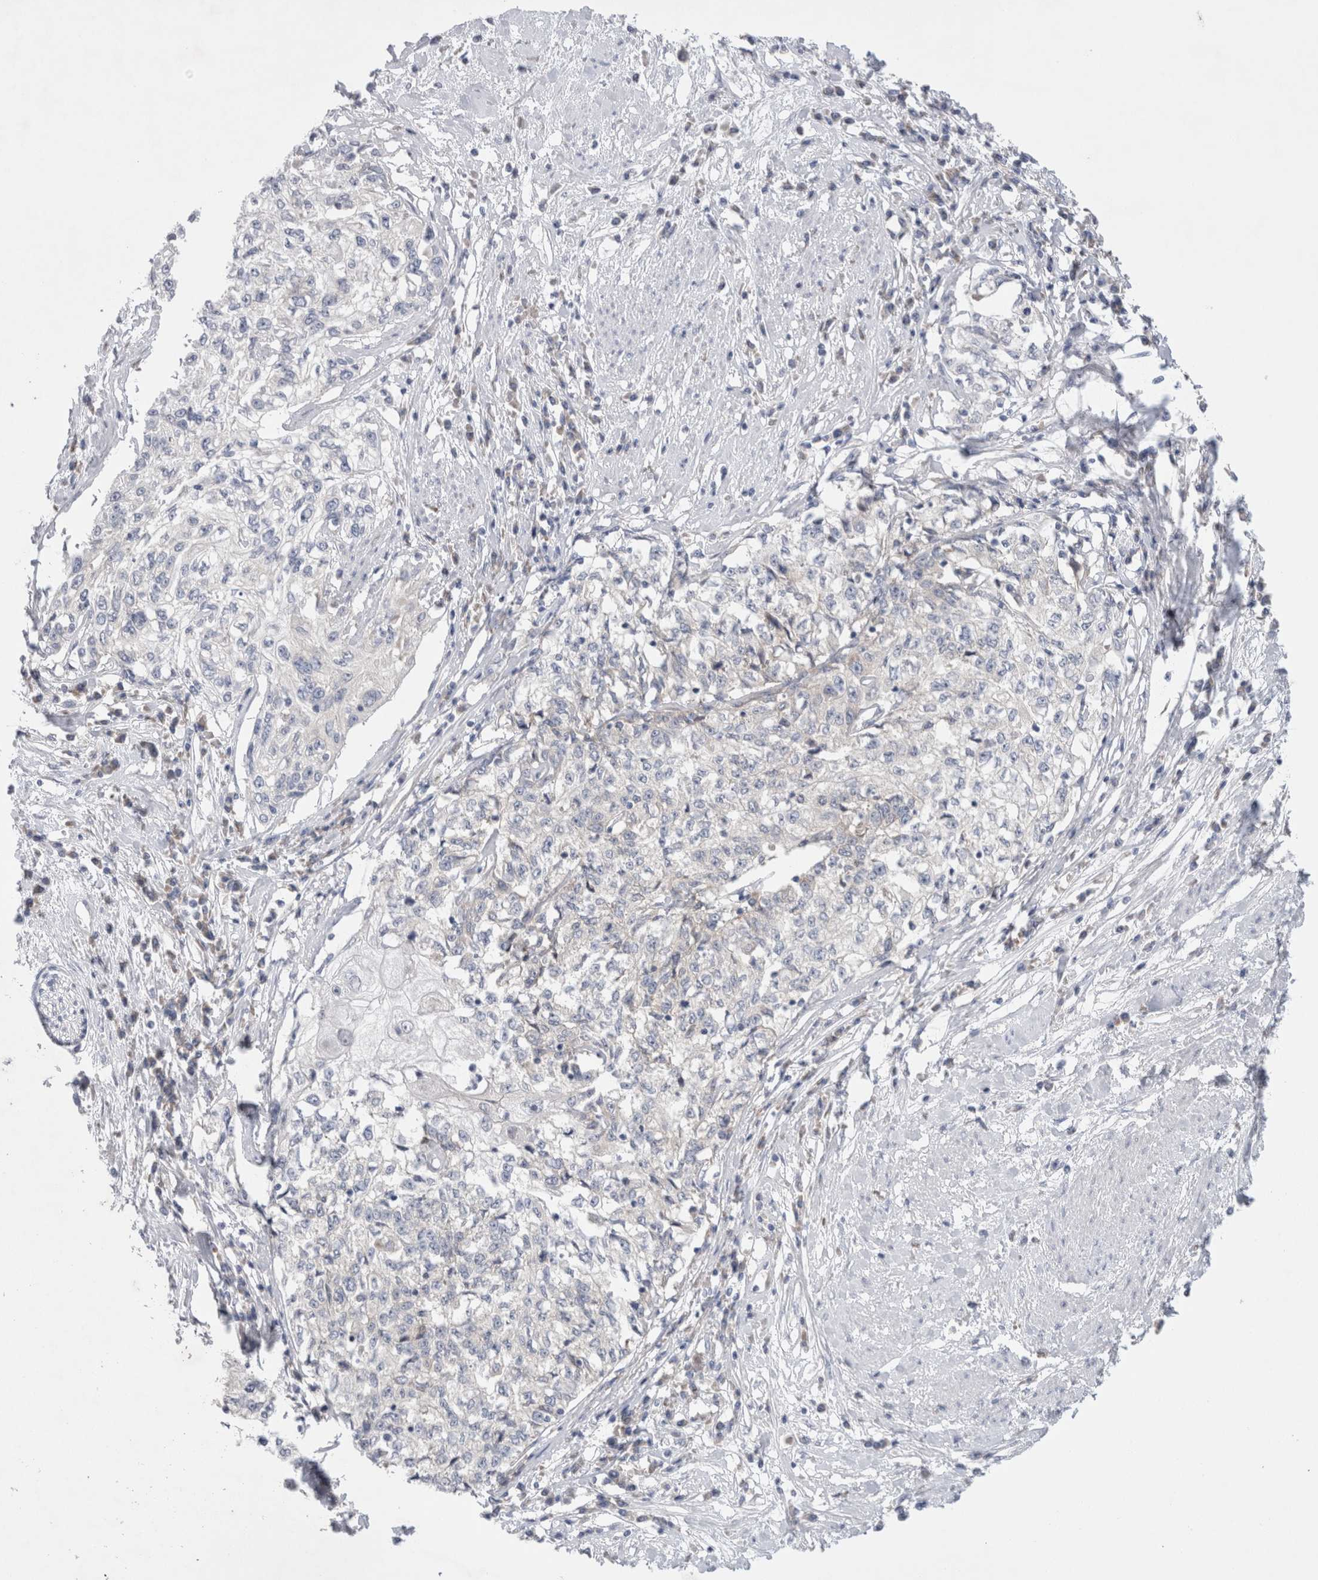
{"staining": {"intensity": "negative", "quantity": "none", "location": "none"}, "tissue": "cervical cancer", "cell_type": "Tumor cells", "image_type": "cancer", "snomed": [{"axis": "morphology", "description": "Squamous cell carcinoma, NOS"}, {"axis": "topography", "description": "Cervix"}], "caption": "Photomicrograph shows no protein expression in tumor cells of squamous cell carcinoma (cervical) tissue.", "gene": "RBM12B", "patient": {"sex": "female", "age": 57}}